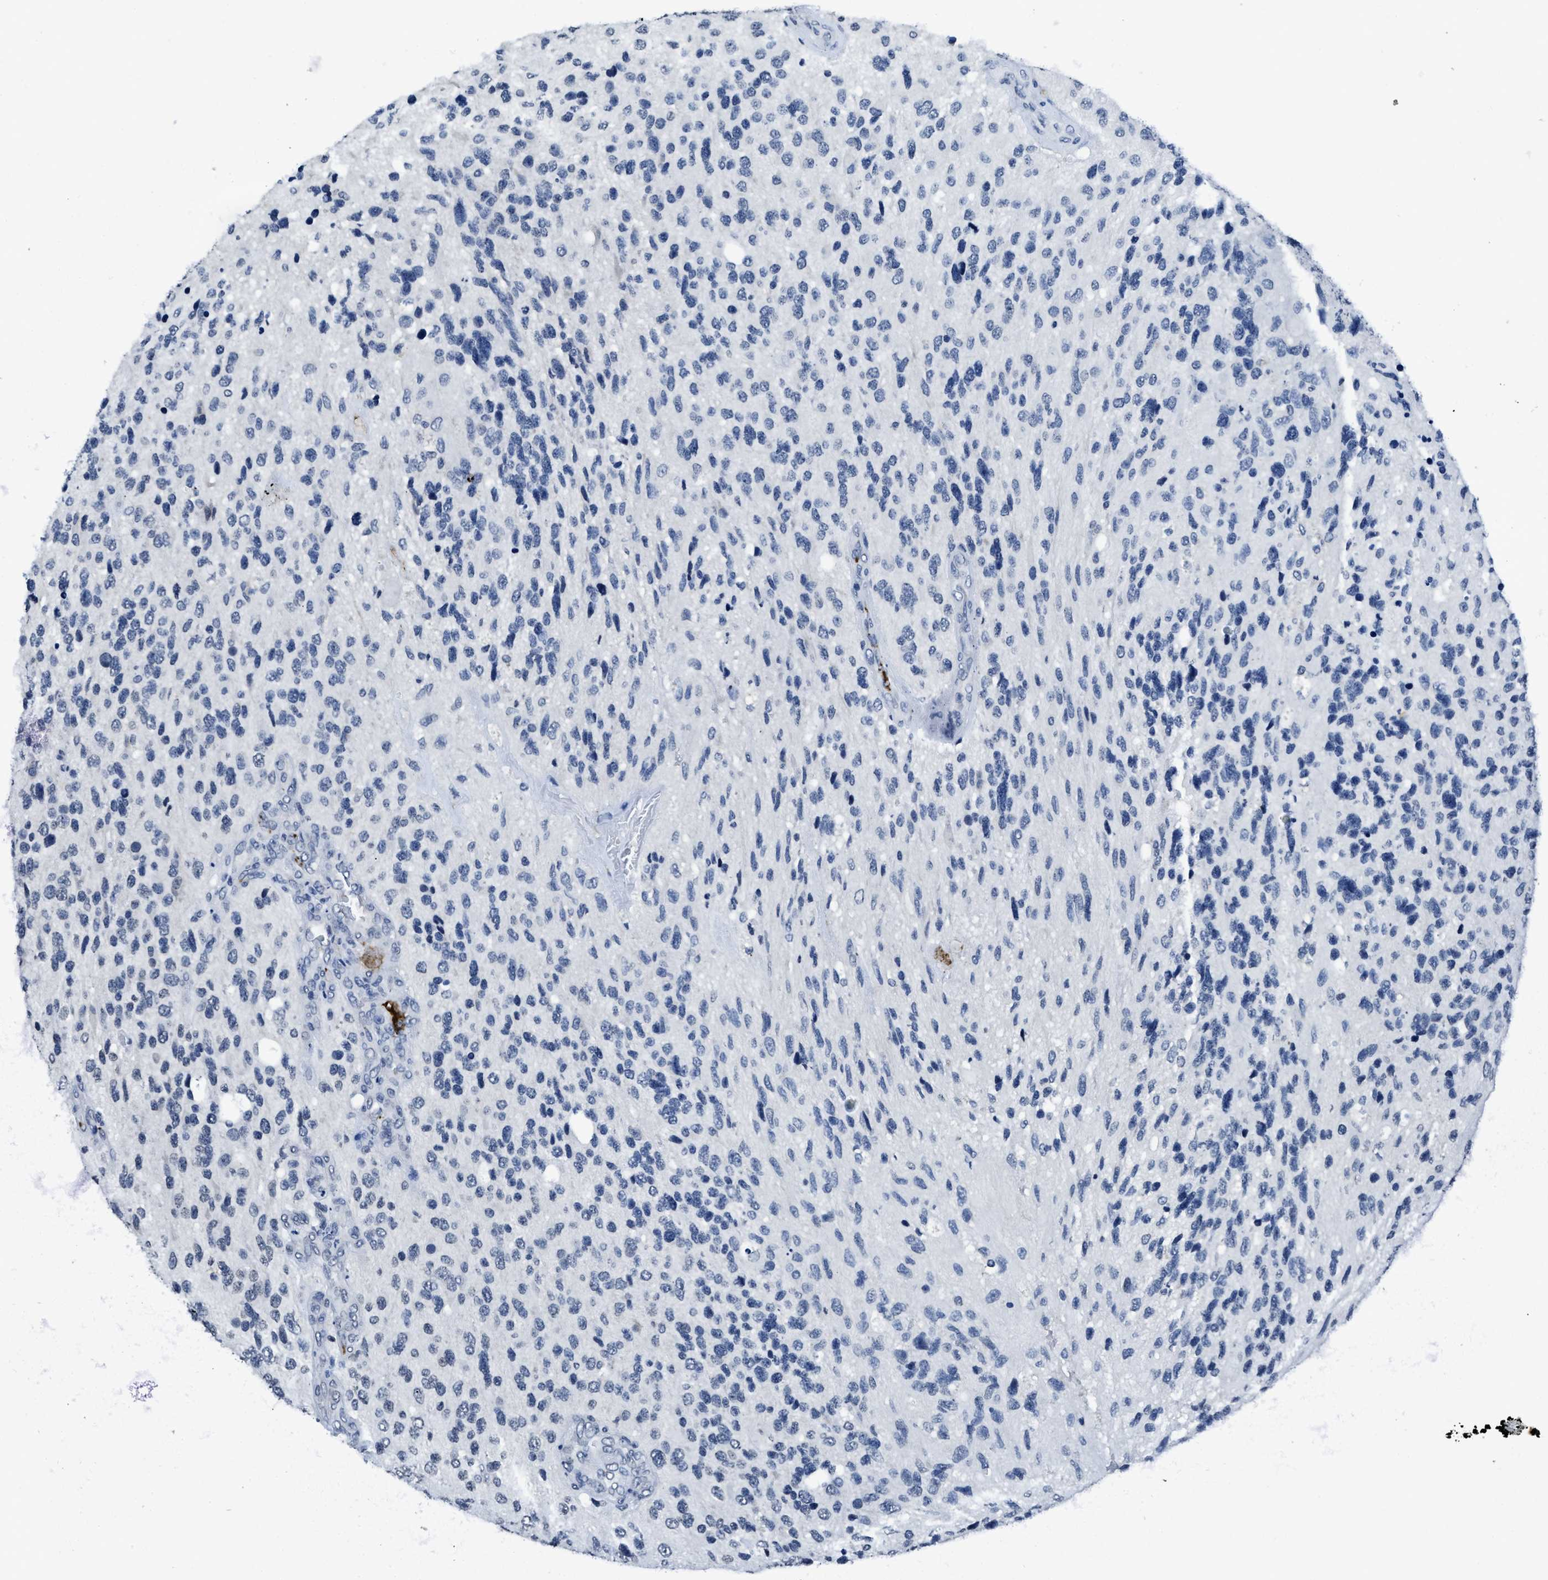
{"staining": {"intensity": "negative", "quantity": "none", "location": "none"}, "tissue": "glioma", "cell_type": "Tumor cells", "image_type": "cancer", "snomed": [{"axis": "morphology", "description": "Glioma, malignant, High grade"}, {"axis": "topography", "description": "Brain"}], "caption": "Immunohistochemistry histopathology image of neoplastic tissue: glioma stained with DAB (3,3'-diaminobenzidine) shows no significant protein expression in tumor cells. (DAB (3,3'-diaminobenzidine) IHC, high magnification).", "gene": "ITGA2B", "patient": {"sex": "female", "age": 58}}